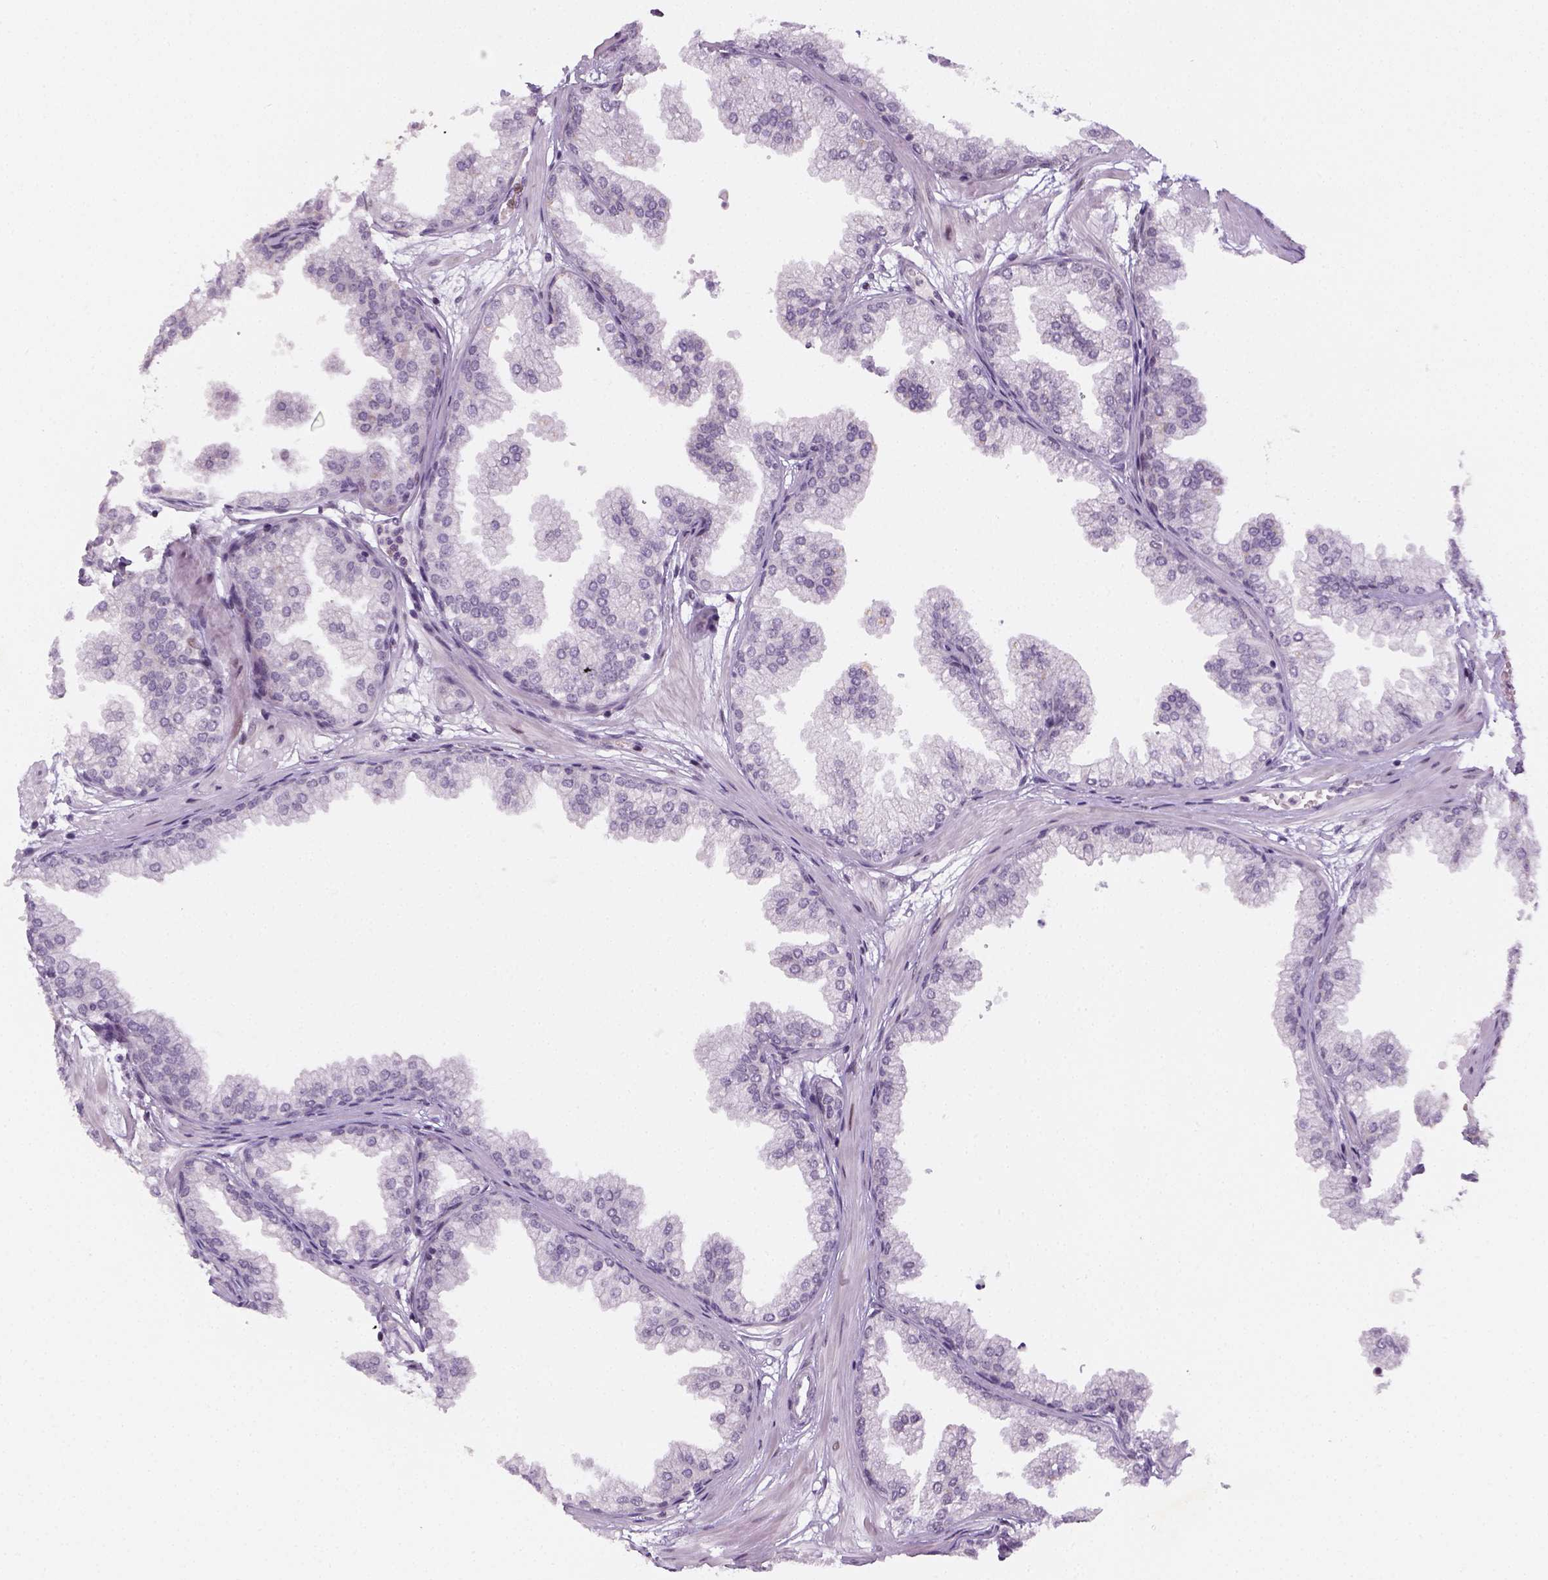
{"staining": {"intensity": "negative", "quantity": "none", "location": "none"}, "tissue": "prostate", "cell_type": "Glandular cells", "image_type": "normal", "snomed": [{"axis": "morphology", "description": "Normal tissue, NOS"}, {"axis": "topography", "description": "Prostate"}], "caption": "The image displays no significant expression in glandular cells of prostate.", "gene": "MAGEB3", "patient": {"sex": "male", "age": 37}}